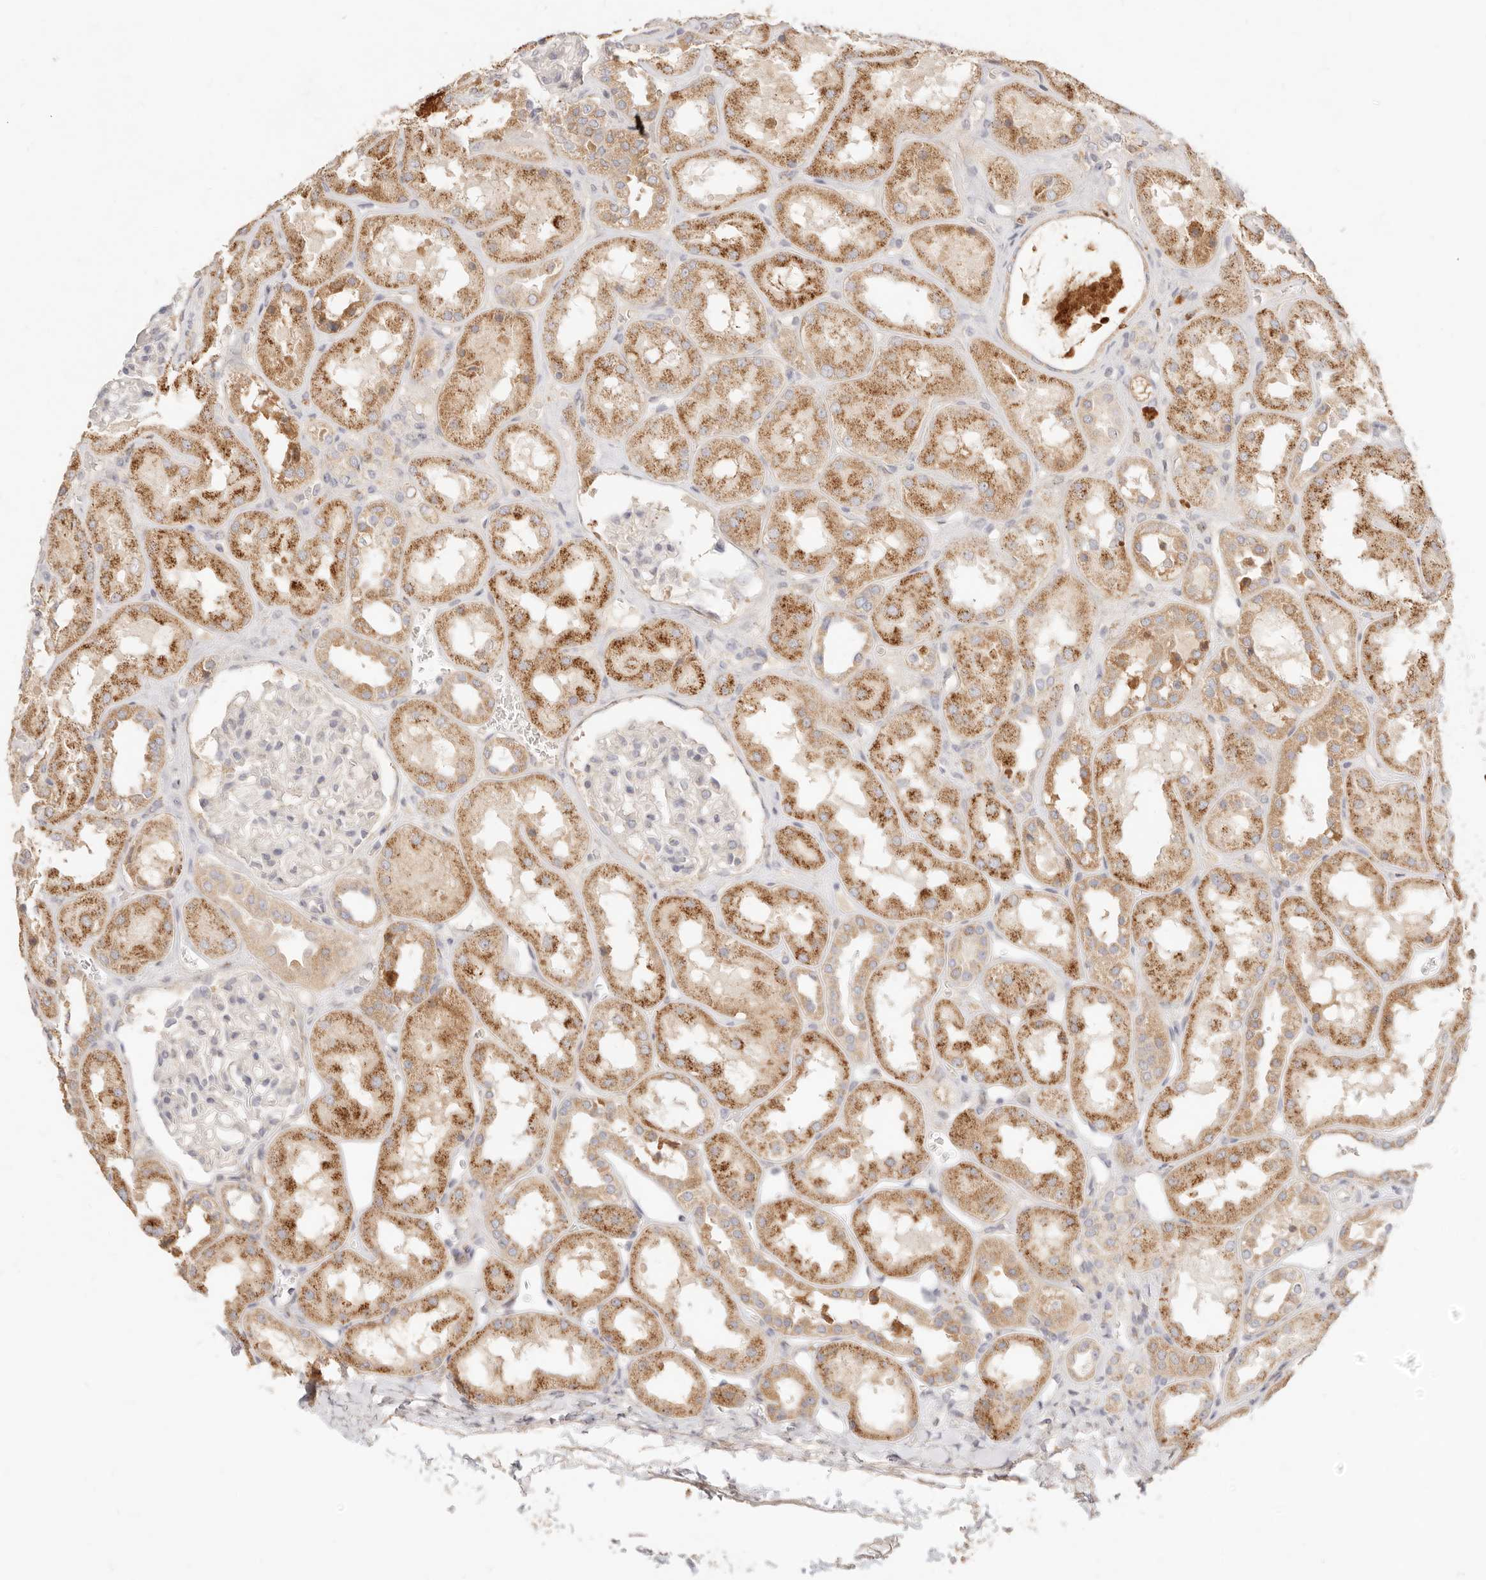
{"staining": {"intensity": "negative", "quantity": "none", "location": "none"}, "tissue": "kidney", "cell_type": "Cells in glomeruli", "image_type": "normal", "snomed": [{"axis": "morphology", "description": "Normal tissue, NOS"}, {"axis": "topography", "description": "Kidney"}], "caption": "This is a histopathology image of immunohistochemistry (IHC) staining of normal kidney, which shows no positivity in cells in glomeruli.", "gene": "ACOX1", "patient": {"sex": "male", "age": 70}}